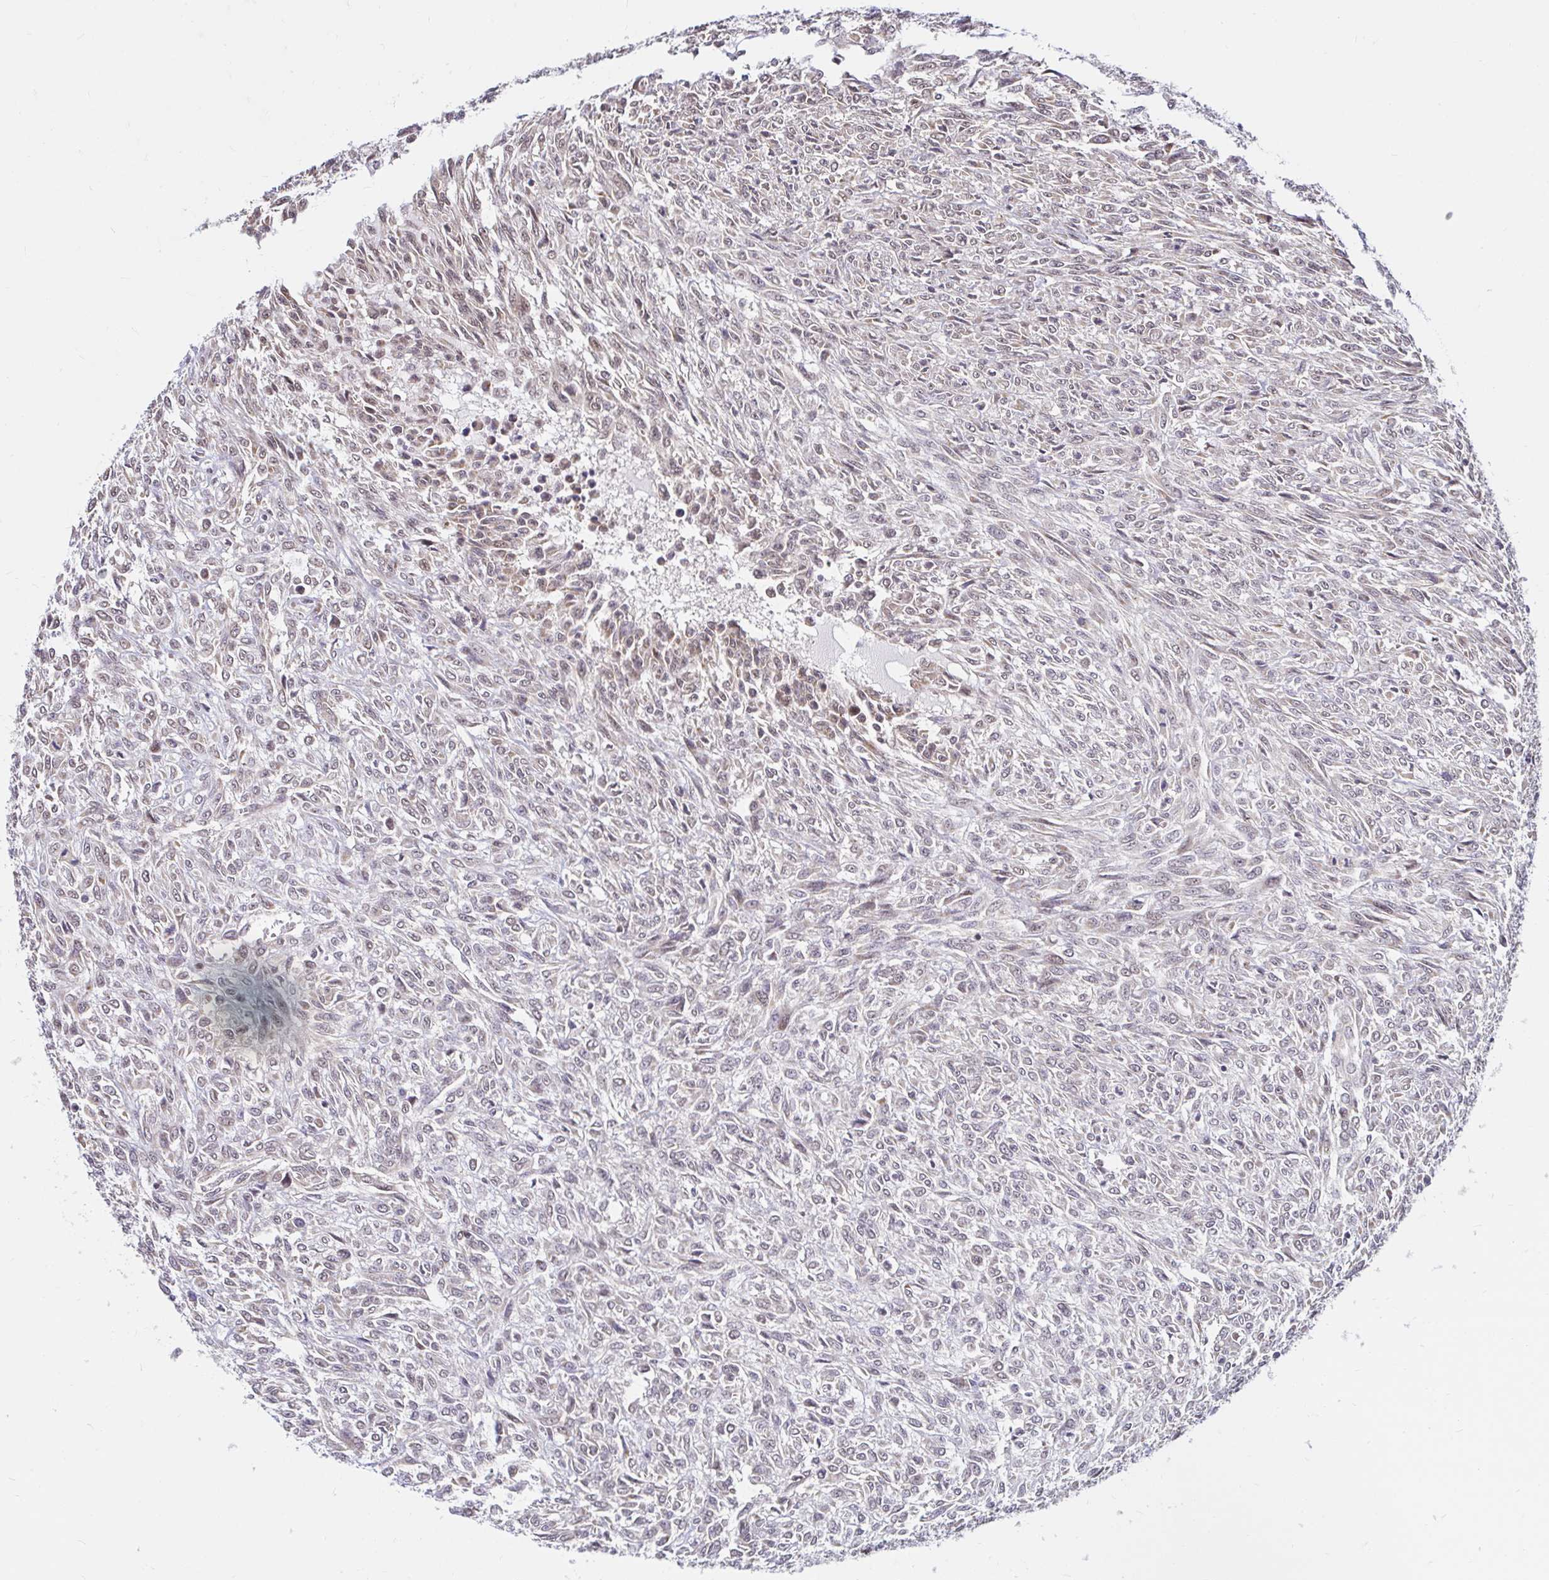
{"staining": {"intensity": "negative", "quantity": "none", "location": "none"}, "tissue": "renal cancer", "cell_type": "Tumor cells", "image_type": "cancer", "snomed": [{"axis": "morphology", "description": "Adenocarcinoma, NOS"}, {"axis": "topography", "description": "Kidney"}], "caption": "IHC histopathology image of neoplastic tissue: renal cancer (adenocarcinoma) stained with DAB (3,3'-diaminobenzidine) reveals no significant protein positivity in tumor cells.", "gene": "TIMM50", "patient": {"sex": "male", "age": 58}}